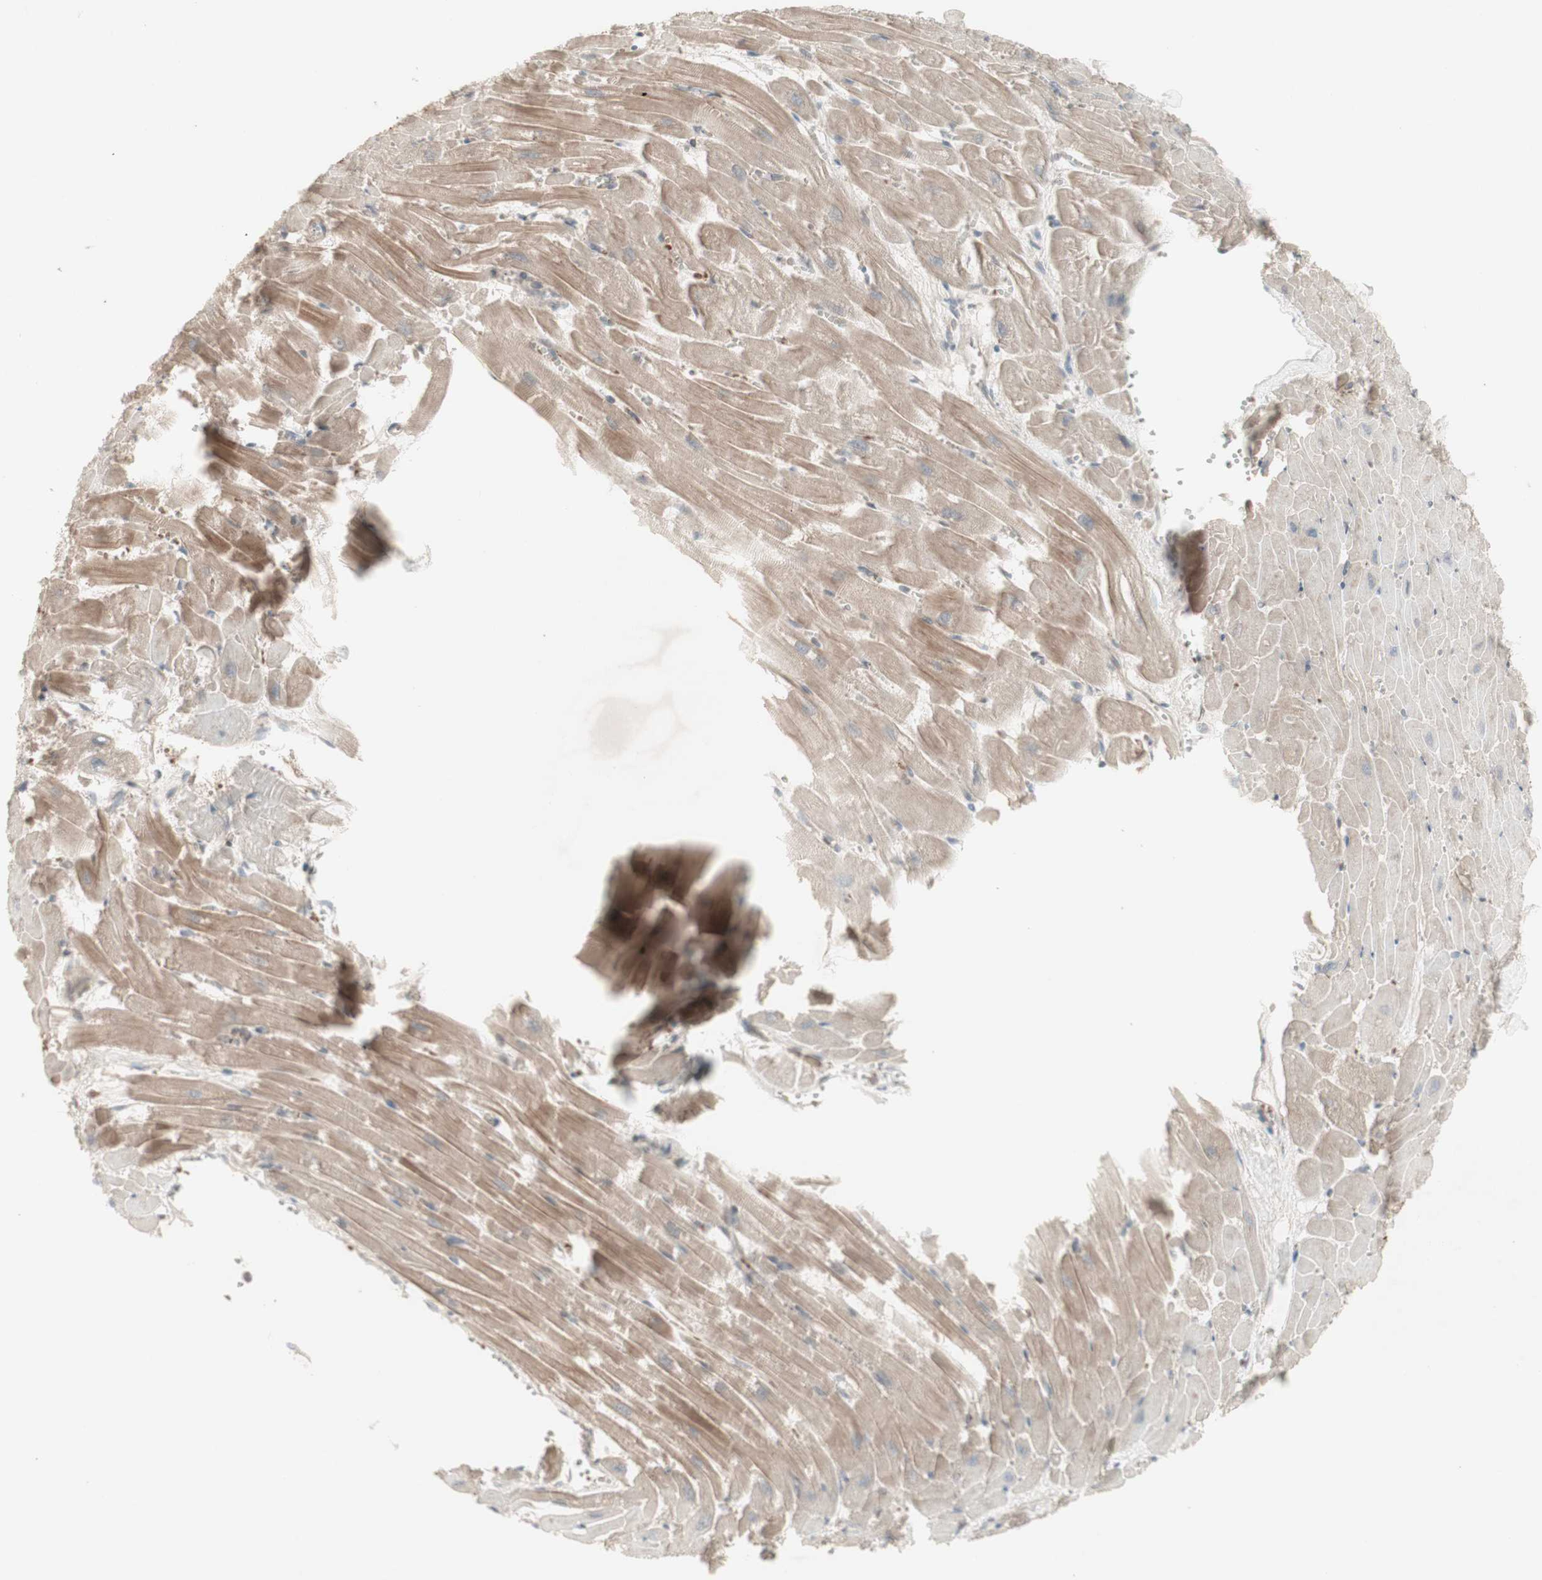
{"staining": {"intensity": "moderate", "quantity": ">75%", "location": "cytoplasmic/membranous"}, "tissue": "heart muscle", "cell_type": "Cardiomyocytes", "image_type": "normal", "snomed": [{"axis": "morphology", "description": "Normal tissue, NOS"}, {"axis": "topography", "description": "Heart"}], "caption": "Immunohistochemistry (IHC) histopathology image of normal human heart muscle stained for a protein (brown), which demonstrates medium levels of moderate cytoplasmic/membranous staining in about >75% of cardiomyocytes.", "gene": "MSH6", "patient": {"sex": "female", "age": 19}}